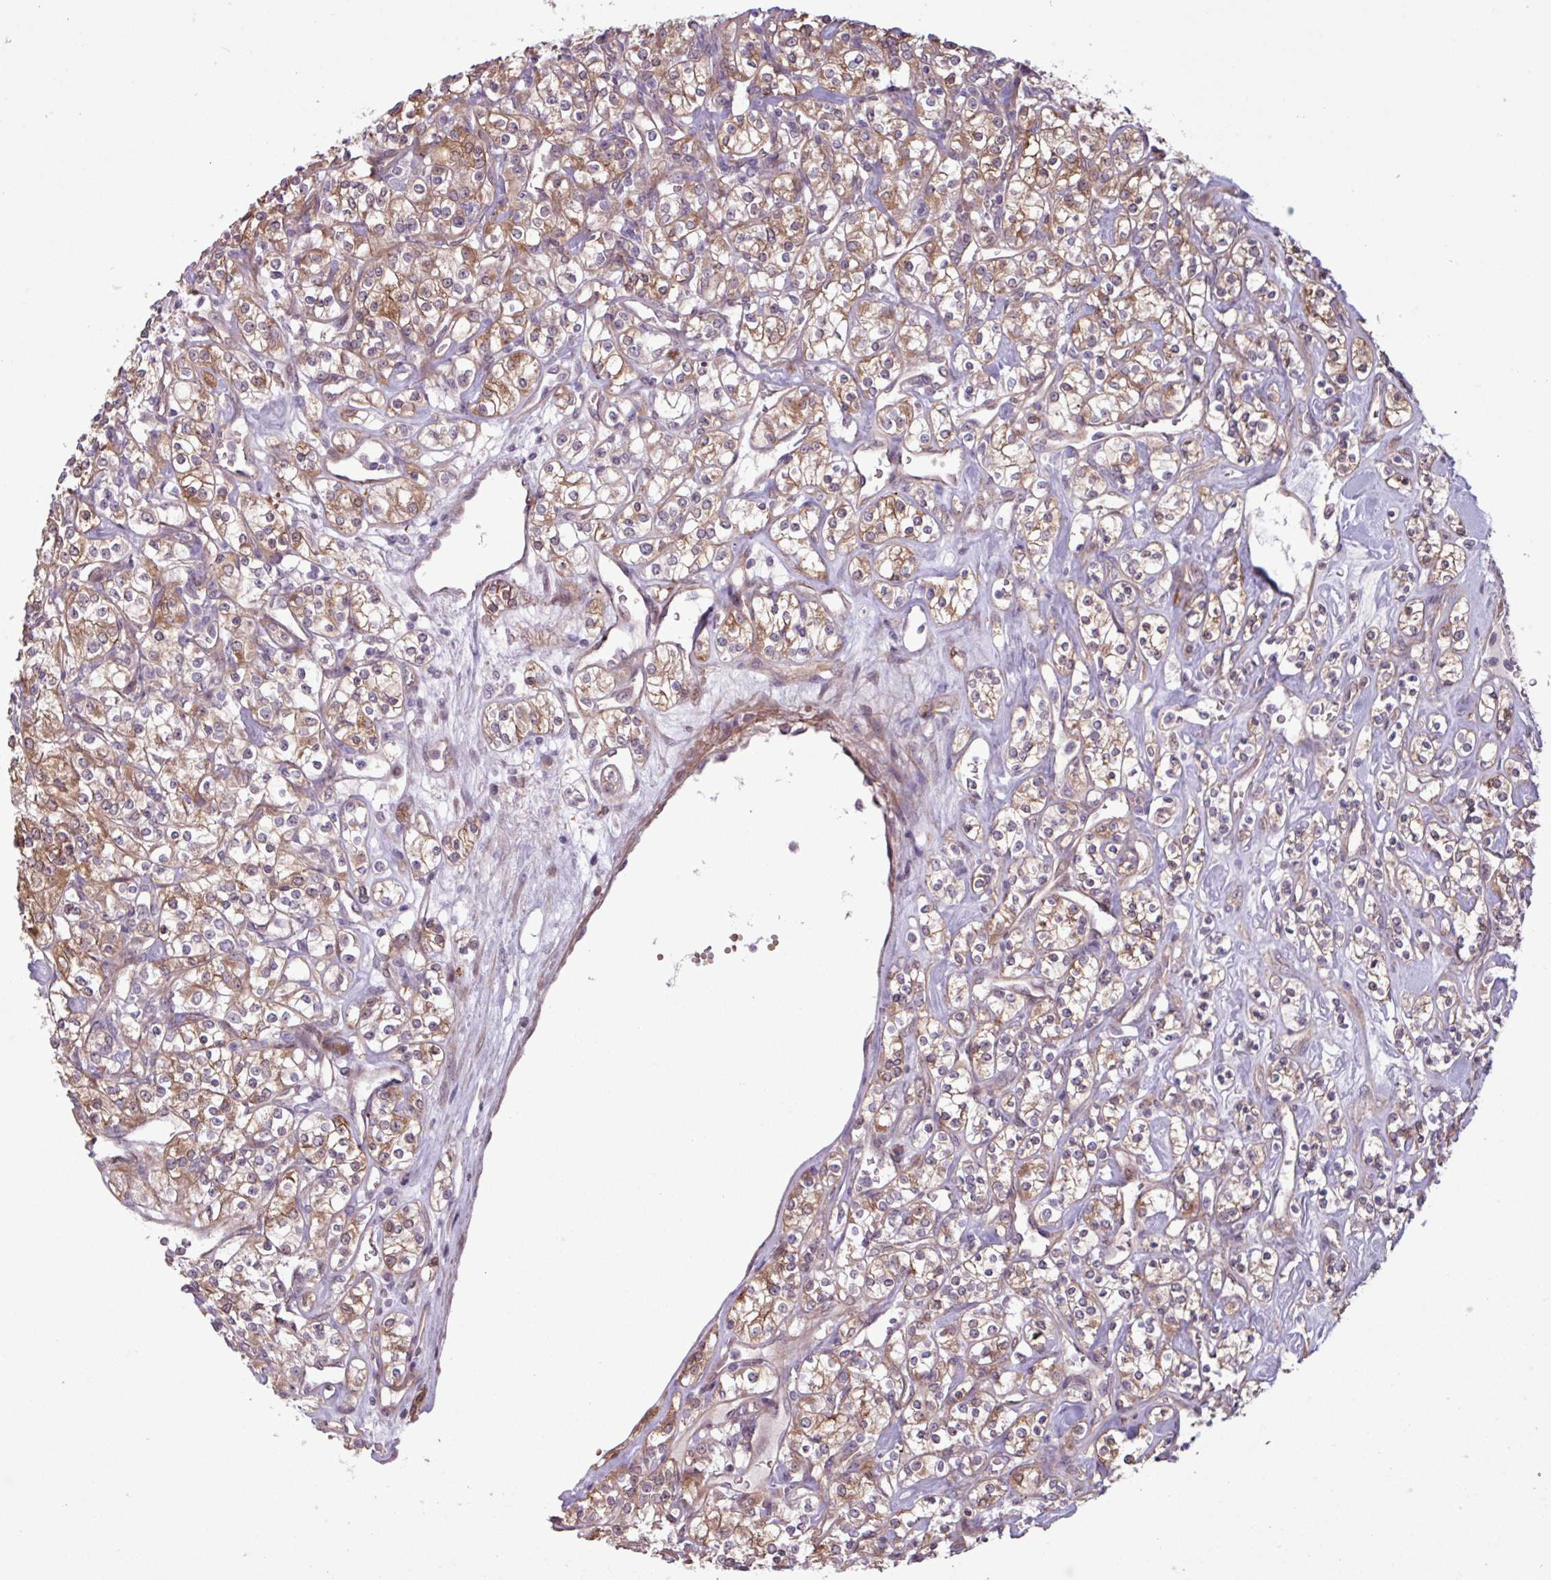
{"staining": {"intensity": "moderate", "quantity": ">75%", "location": "cytoplasmic/membranous"}, "tissue": "renal cancer", "cell_type": "Tumor cells", "image_type": "cancer", "snomed": [{"axis": "morphology", "description": "Adenocarcinoma, NOS"}, {"axis": "topography", "description": "Kidney"}], "caption": "Moderate cytoplasmic/membranous positivity for a protein is appreciated in approximately >75% of tumor cells of renal adenocarcinoma using immunohistochemistry (IHC).", "gene": "PDPR", "patient": {"sex": "male", "age": 77}}